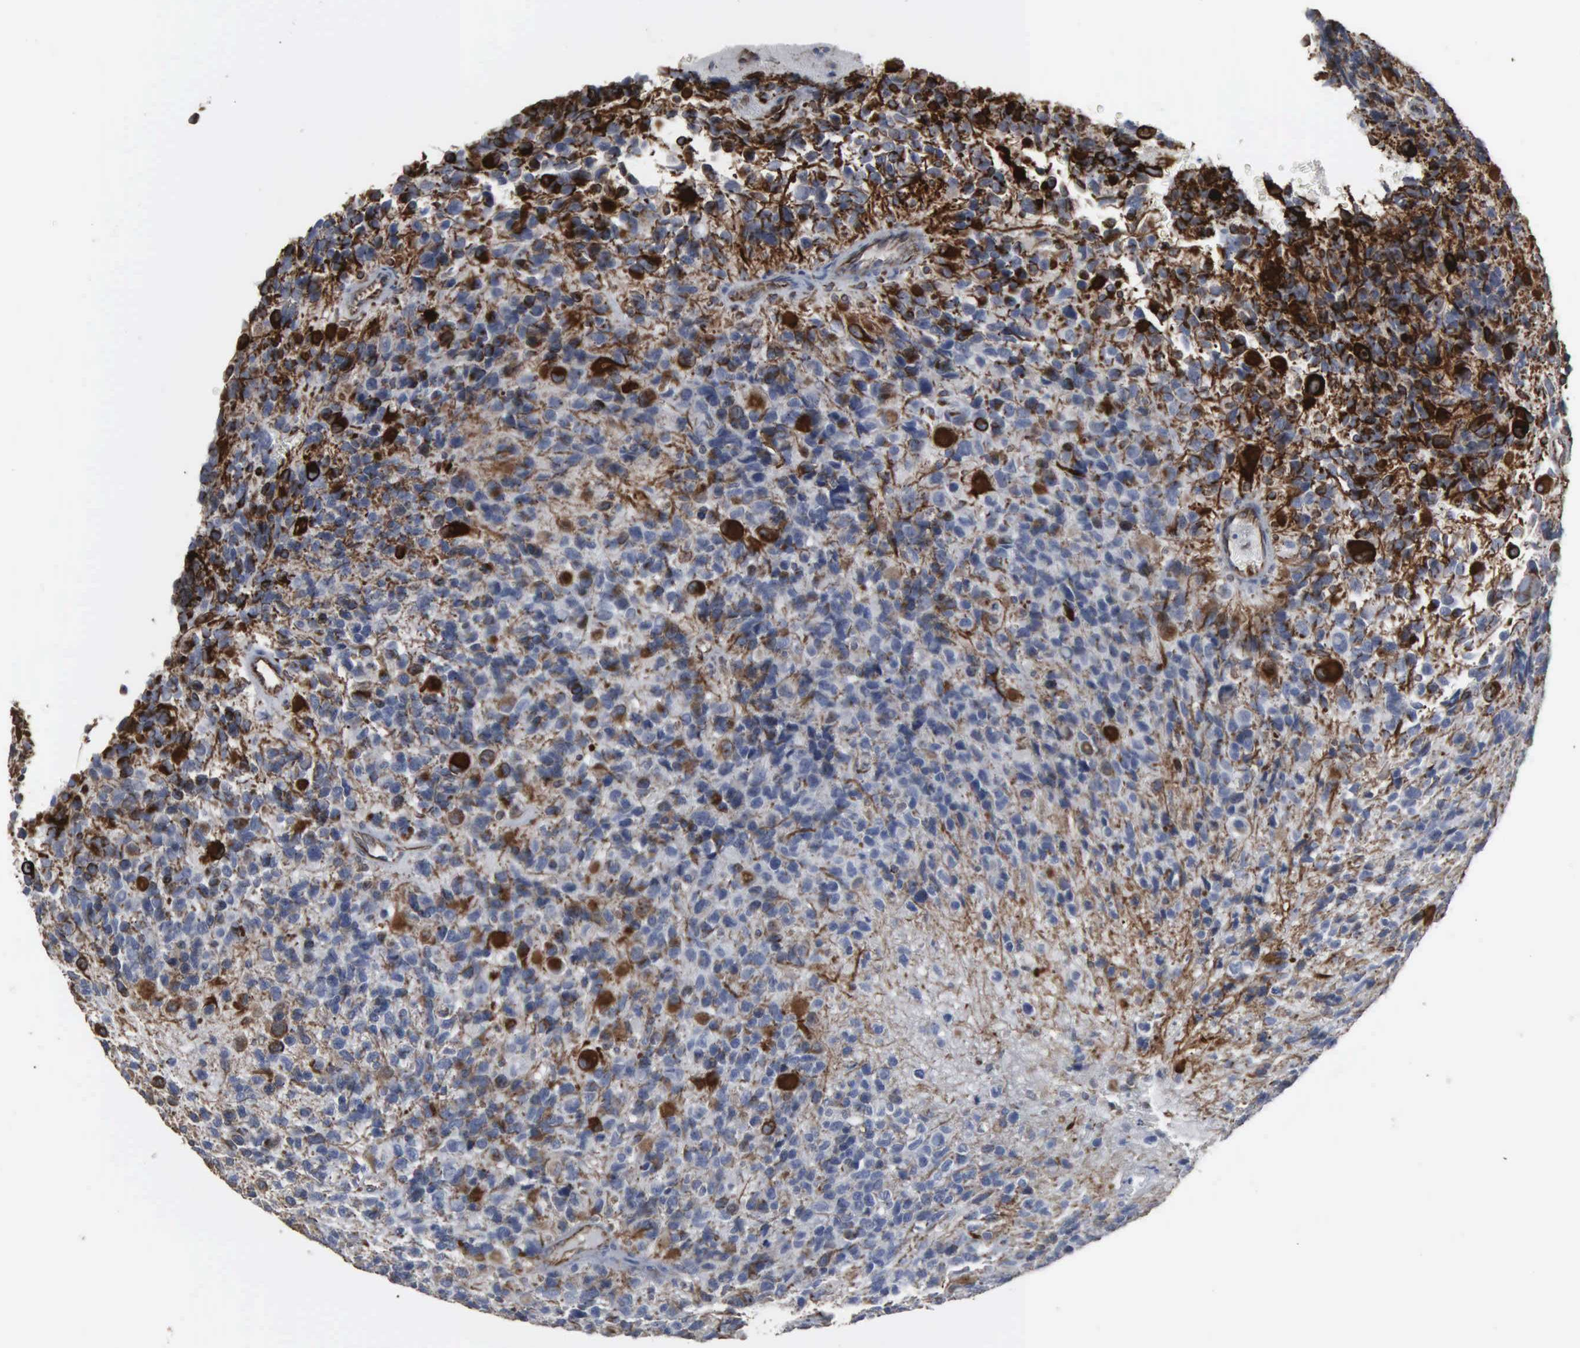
{"staining": {"intensity": "strong", "quantity": "25%-75%", "location": "cytoplasmic/membranous,nuclear"}, "tissue": "glioma", "cell_type": "Tumor cells", "image_type": "cancer", "snomed": [{"axis": "morphology", "description": "Glioma, malignant, High grade"}, {"axis": "topography", "description": "Brain"}], "caption": "The immunohistochemical stain highlights strong cytoplasmic/membranous and nuclear expression in tumor cells of malignant high-grade glioma tissue.", "gene": "CCNE1", "patient": {"sex": "male", "age": 77}}